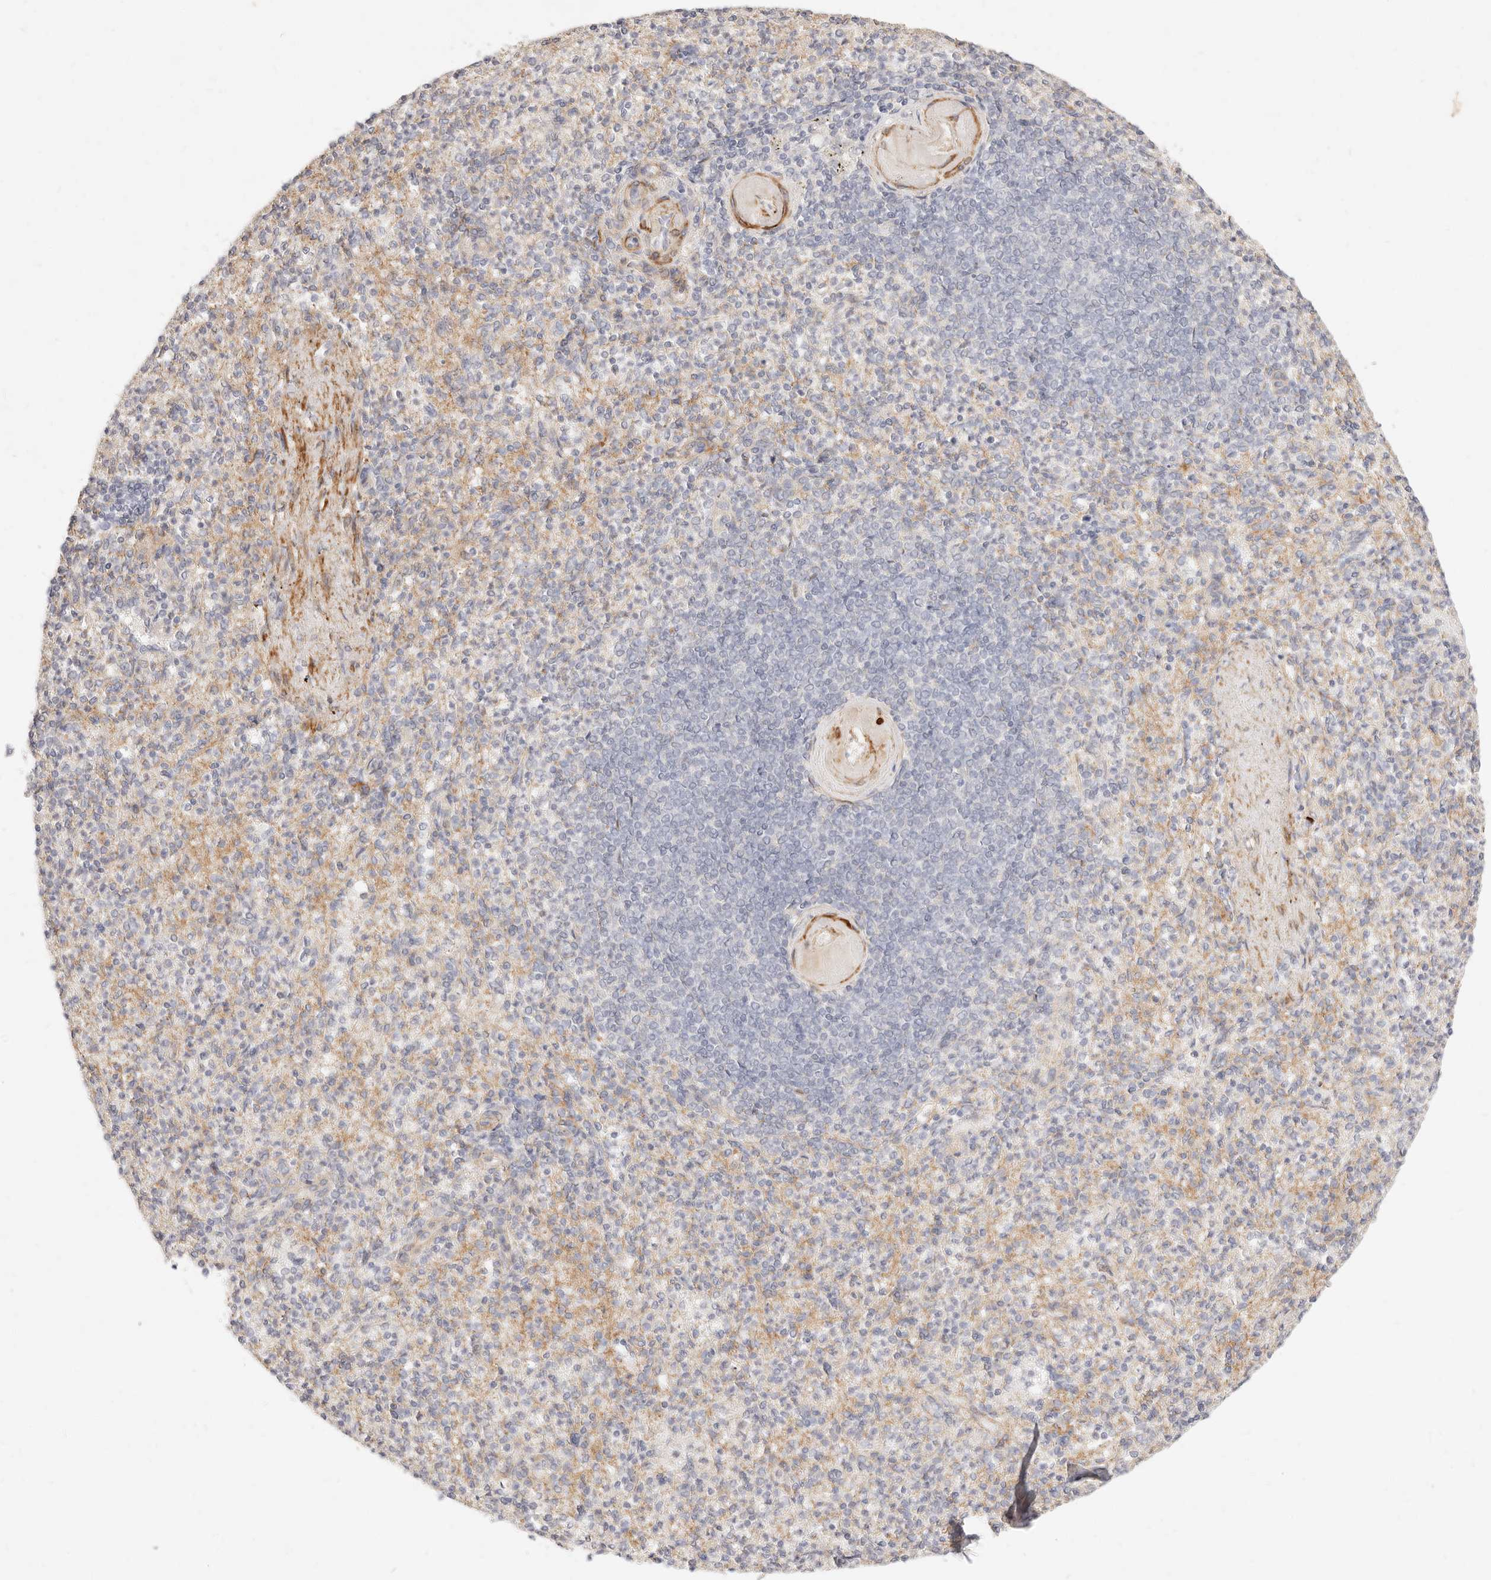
{"staining": {"intensity": "weak", "quantity": "25%-75%", "location": "cytoplasmic/membranous"}, "tissue": "spleen", "cell_type": "Cells in red pulp", "image_type": "normal", "snomed": [{"axis": "morphology", "description": "Normal tissue, NOS"}, {"axis": "topography", "description": "Spleen"}], "caption": "Protein expression analysis of unremarkable spleen exhibits weak cytoplasmic/membranous positivity in approximately 25%-75% of cells in red pulp. The staining was performed using DAB (3,3'-diaminobenzidine) to visualize the protein expression in brown, while the nuclei were stained in blue with hematoxylin (Magnification: 20x).", "gene": "UBXN10", "patient": {"sex": "female", "age": 74}}